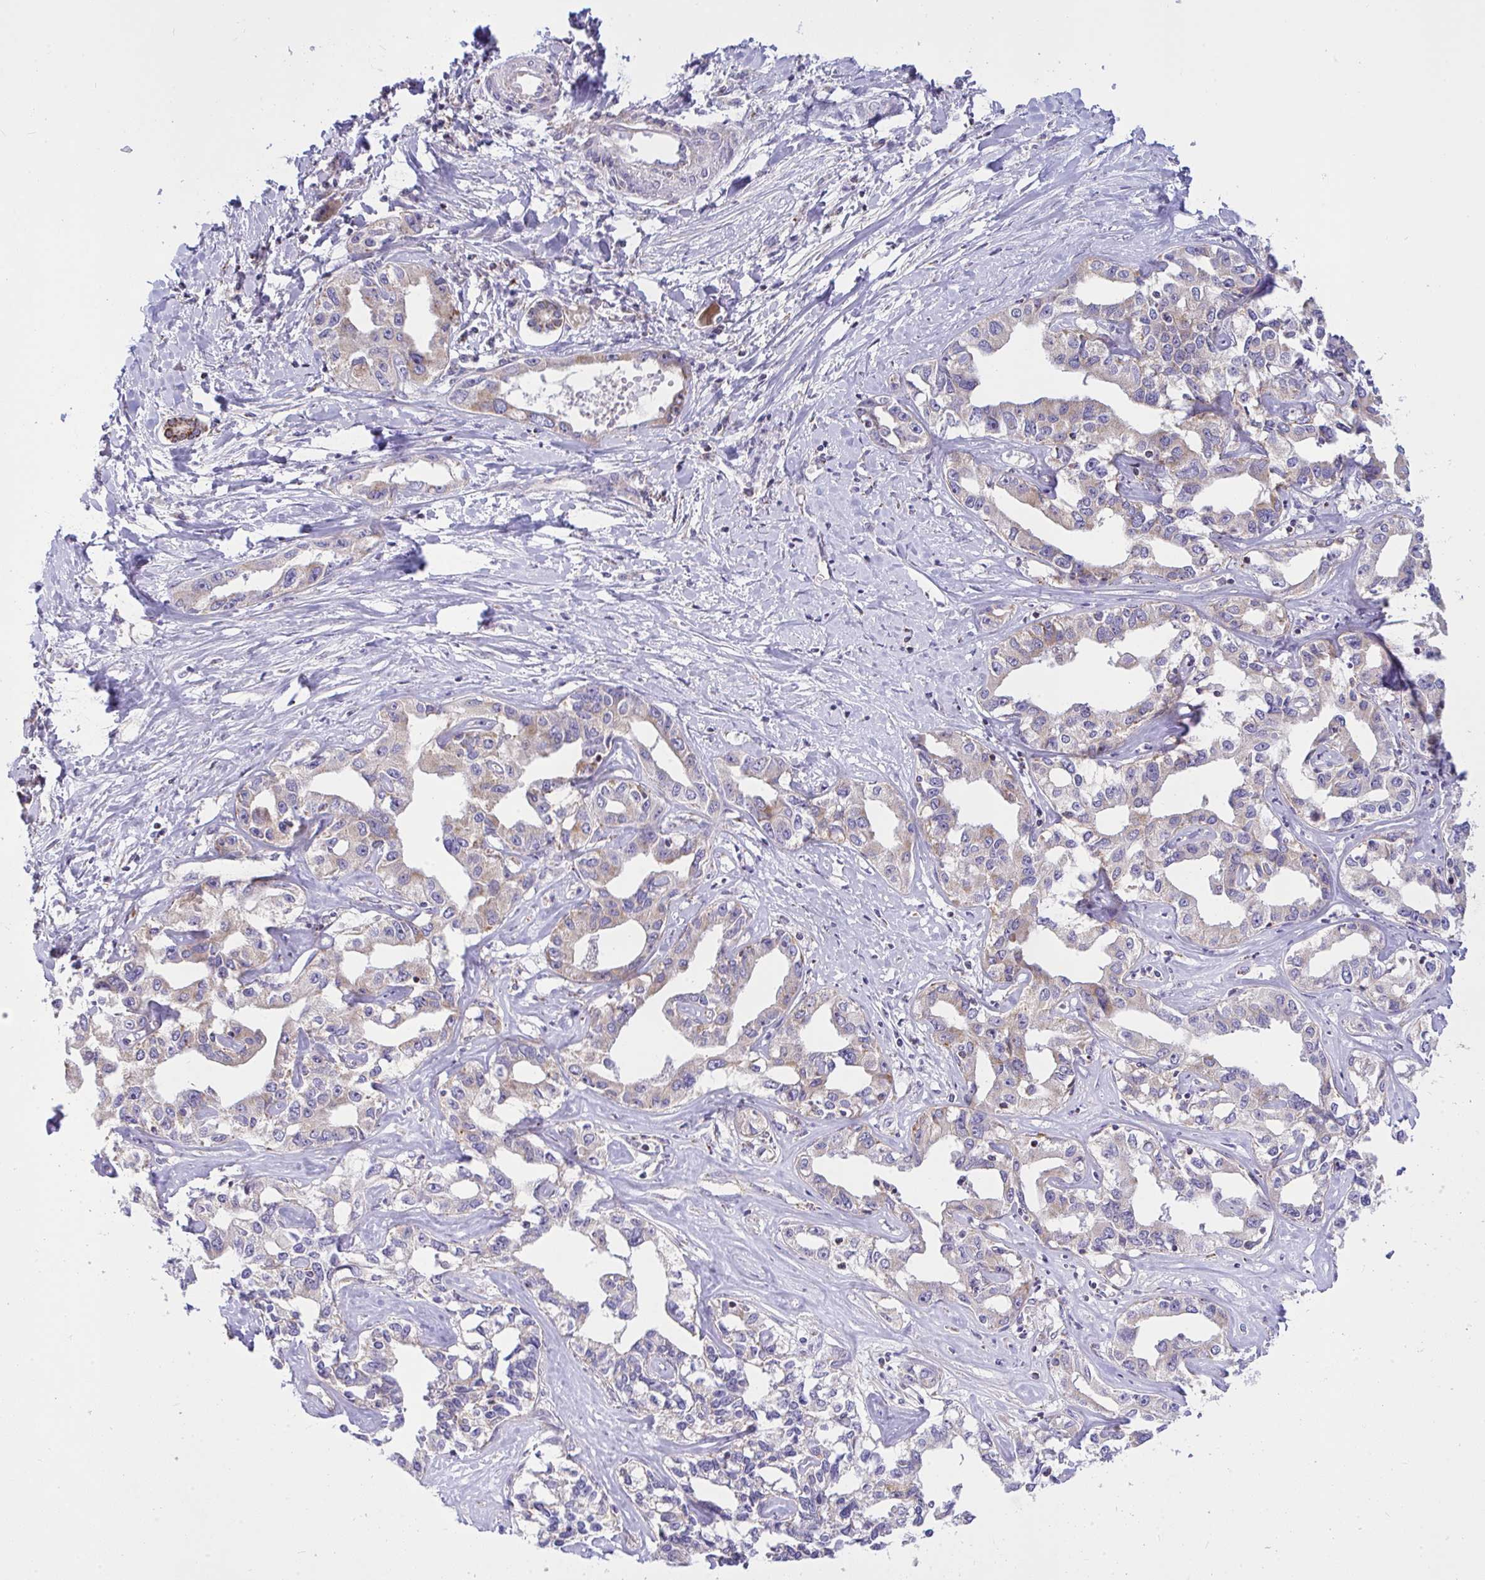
{"staining": {"intensity": "weak", "quantity": "<25%", "location": "cytoplasmic/membranous"}, "tissue": "liver cancer", "cell_type": "Tumor cells", "image_type": "cancer", "snomed": [{"axis": "morphology", "description": "Cholangiocarcinoma"}, {"axis": "topography", "description": "Liver"}], "caption": "There is no significant positivity in tumor cells of cholangiocarcinoma (liver).", "gene": "CEP63", "patient": {"sex": "male", "age": 59}}